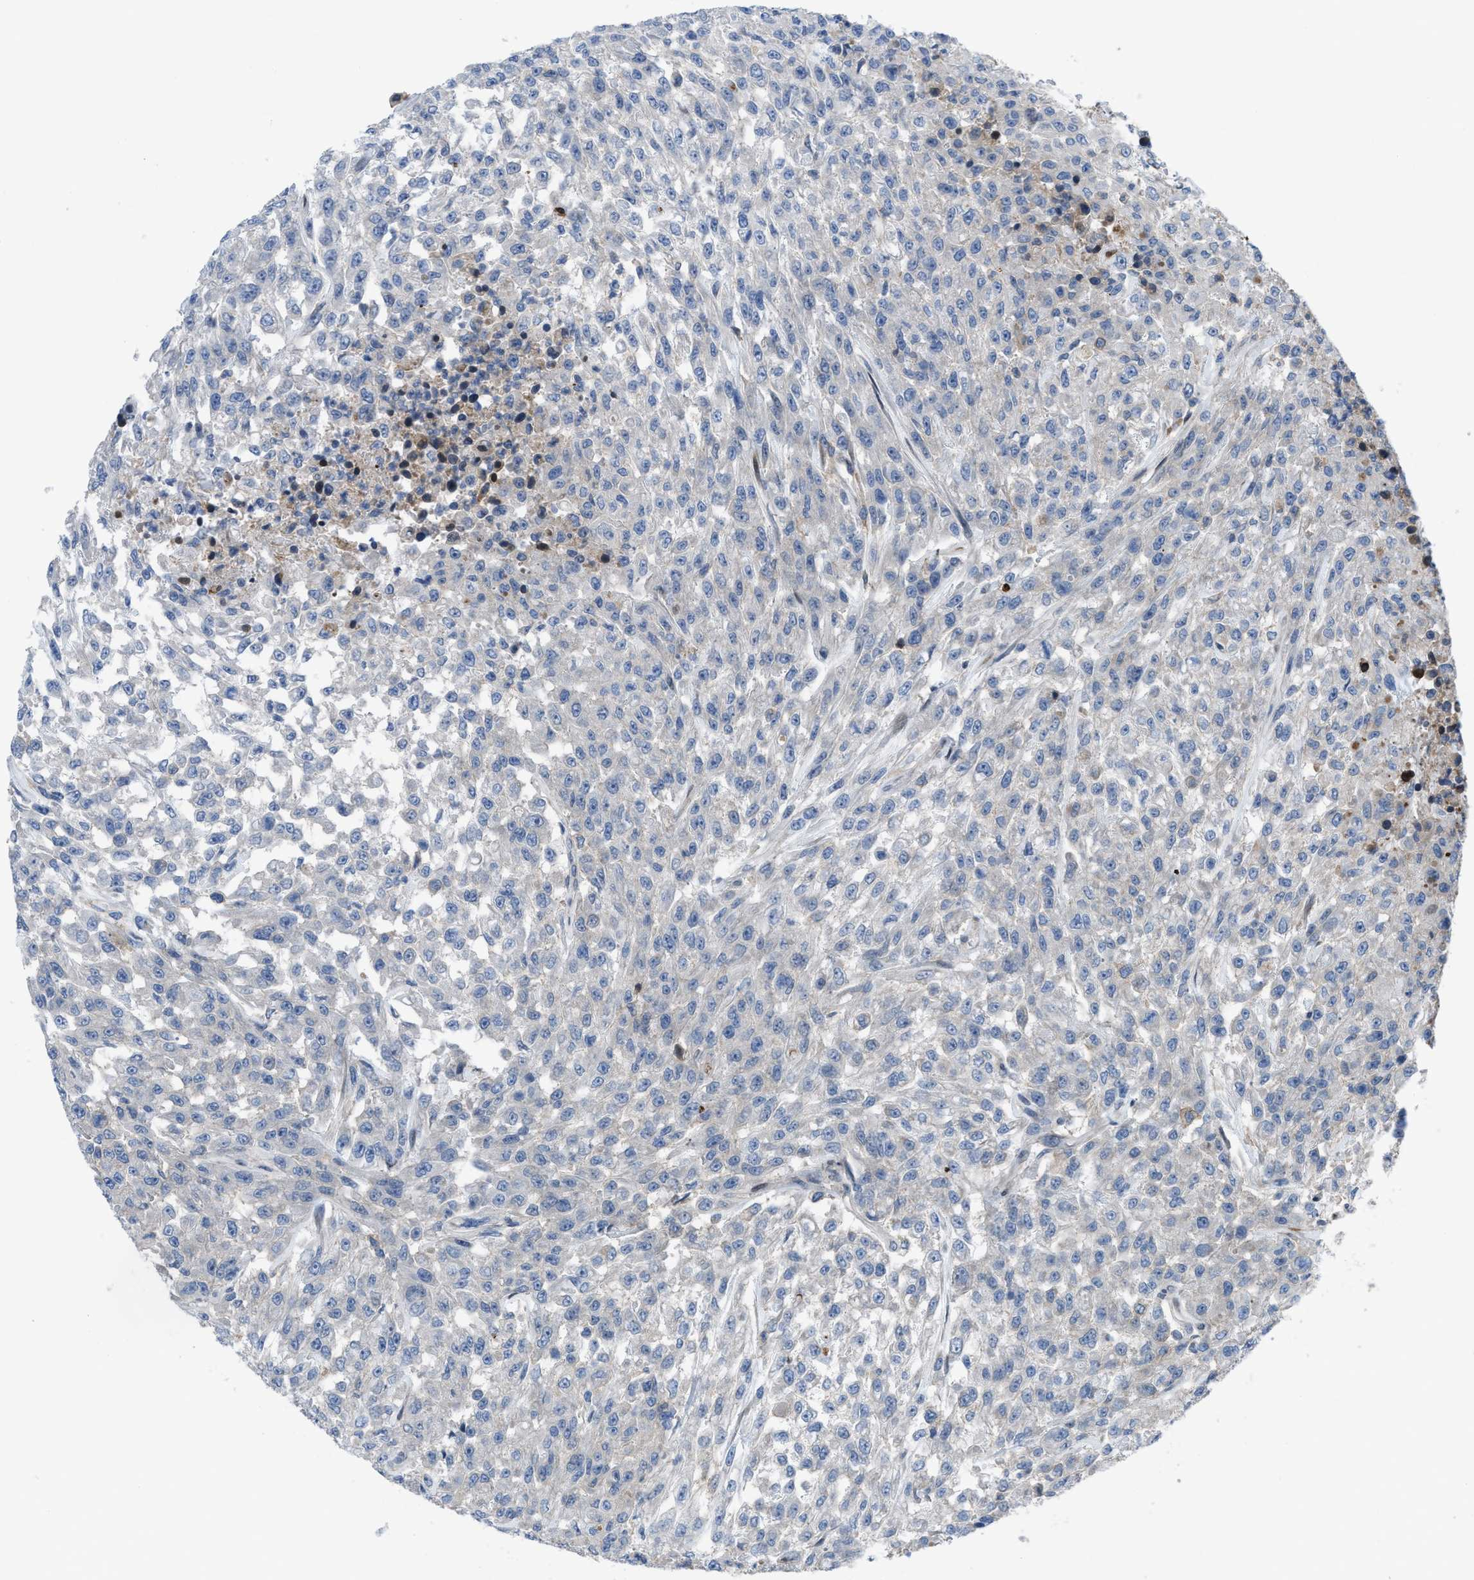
{"staining": {"intensity": "negative", "quantity": "none", "location": "none"}, "tissue": "urothelial cancer", "cell_type": "Tumor cells", "image_type": "cancer", "snomed": [{"axis": "morphology", "description": "Urothelial carcinoma, High grade"}, {"axis": "topography", "description": "Urinary bladder"}], "caption": "The photomicrograph demonstrates no staining of tumor cells in urothelial cancer.", "gene": "MYO18A", "patient": {"sex": "male", "age": 46}}